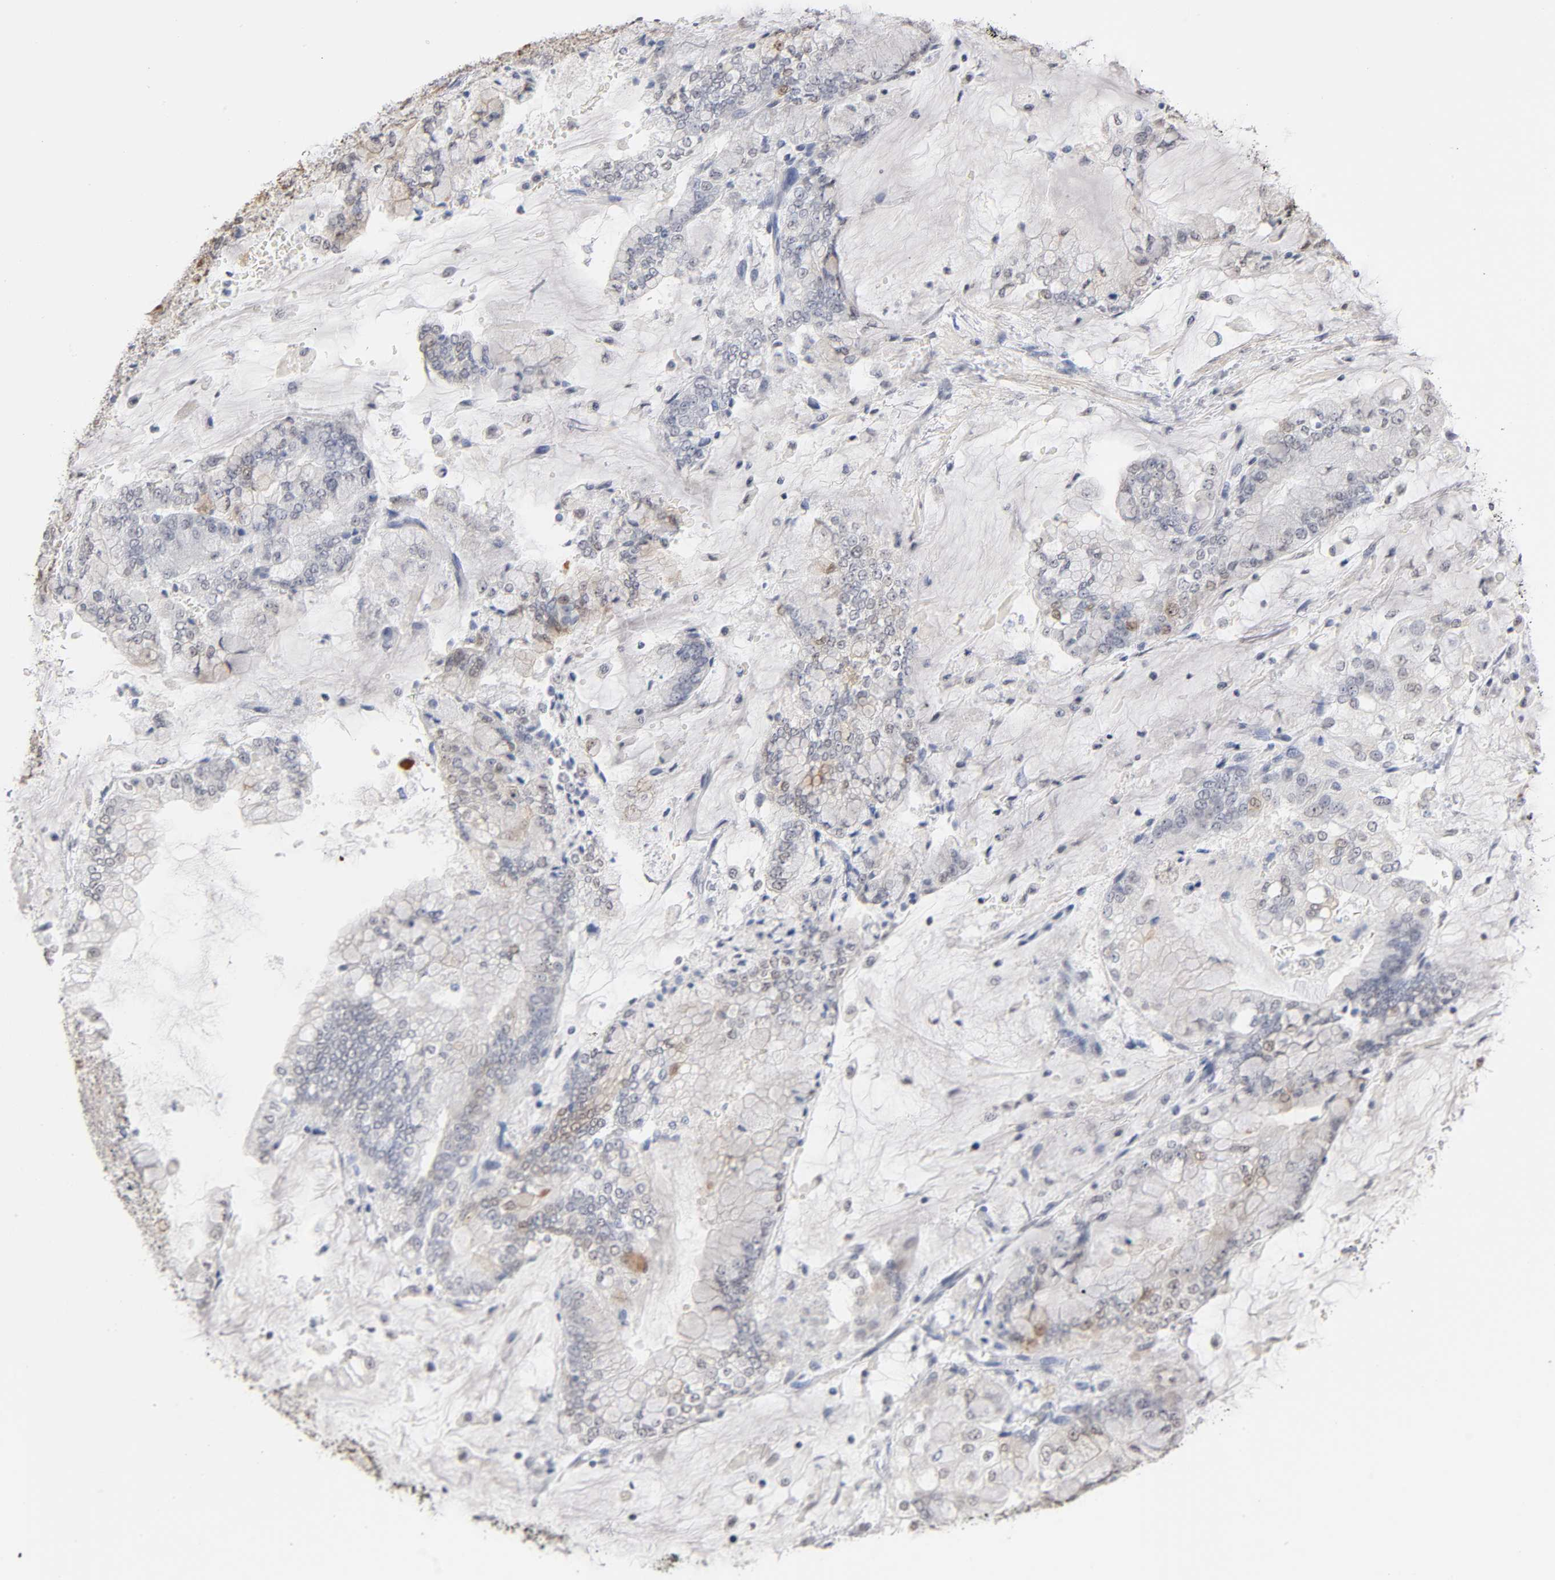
{"staining": {"intensity": "weak", "quantity": "<25%", "location": "cytoplasmic/membranous,nuclear"}, "tissue": "stomach cancer", "cell_type": "Tumor cells", "image_type": "cancer", "snomed": [{"axis": "morphology", "description": "Normal tissue, NOS"}, {"axis": "morphology", "description": "Adenocarcinoma, NOS"}, {"axis": "topography", "description": "Stomach, upper"}, {"axis": "topography", "description": "Stomach"}], "caption": "The micrograph shows no significant expression in tumor cells of stomach cancer. (Stains: DAB (3,3'-diaminobenzidine) immunohistochemistry with hematoxylin counter stain, Microscopy: brightfield microscopy at high magnification).", "gene": "CRABP2", "patient": {"sex": "male", "age": 76}}